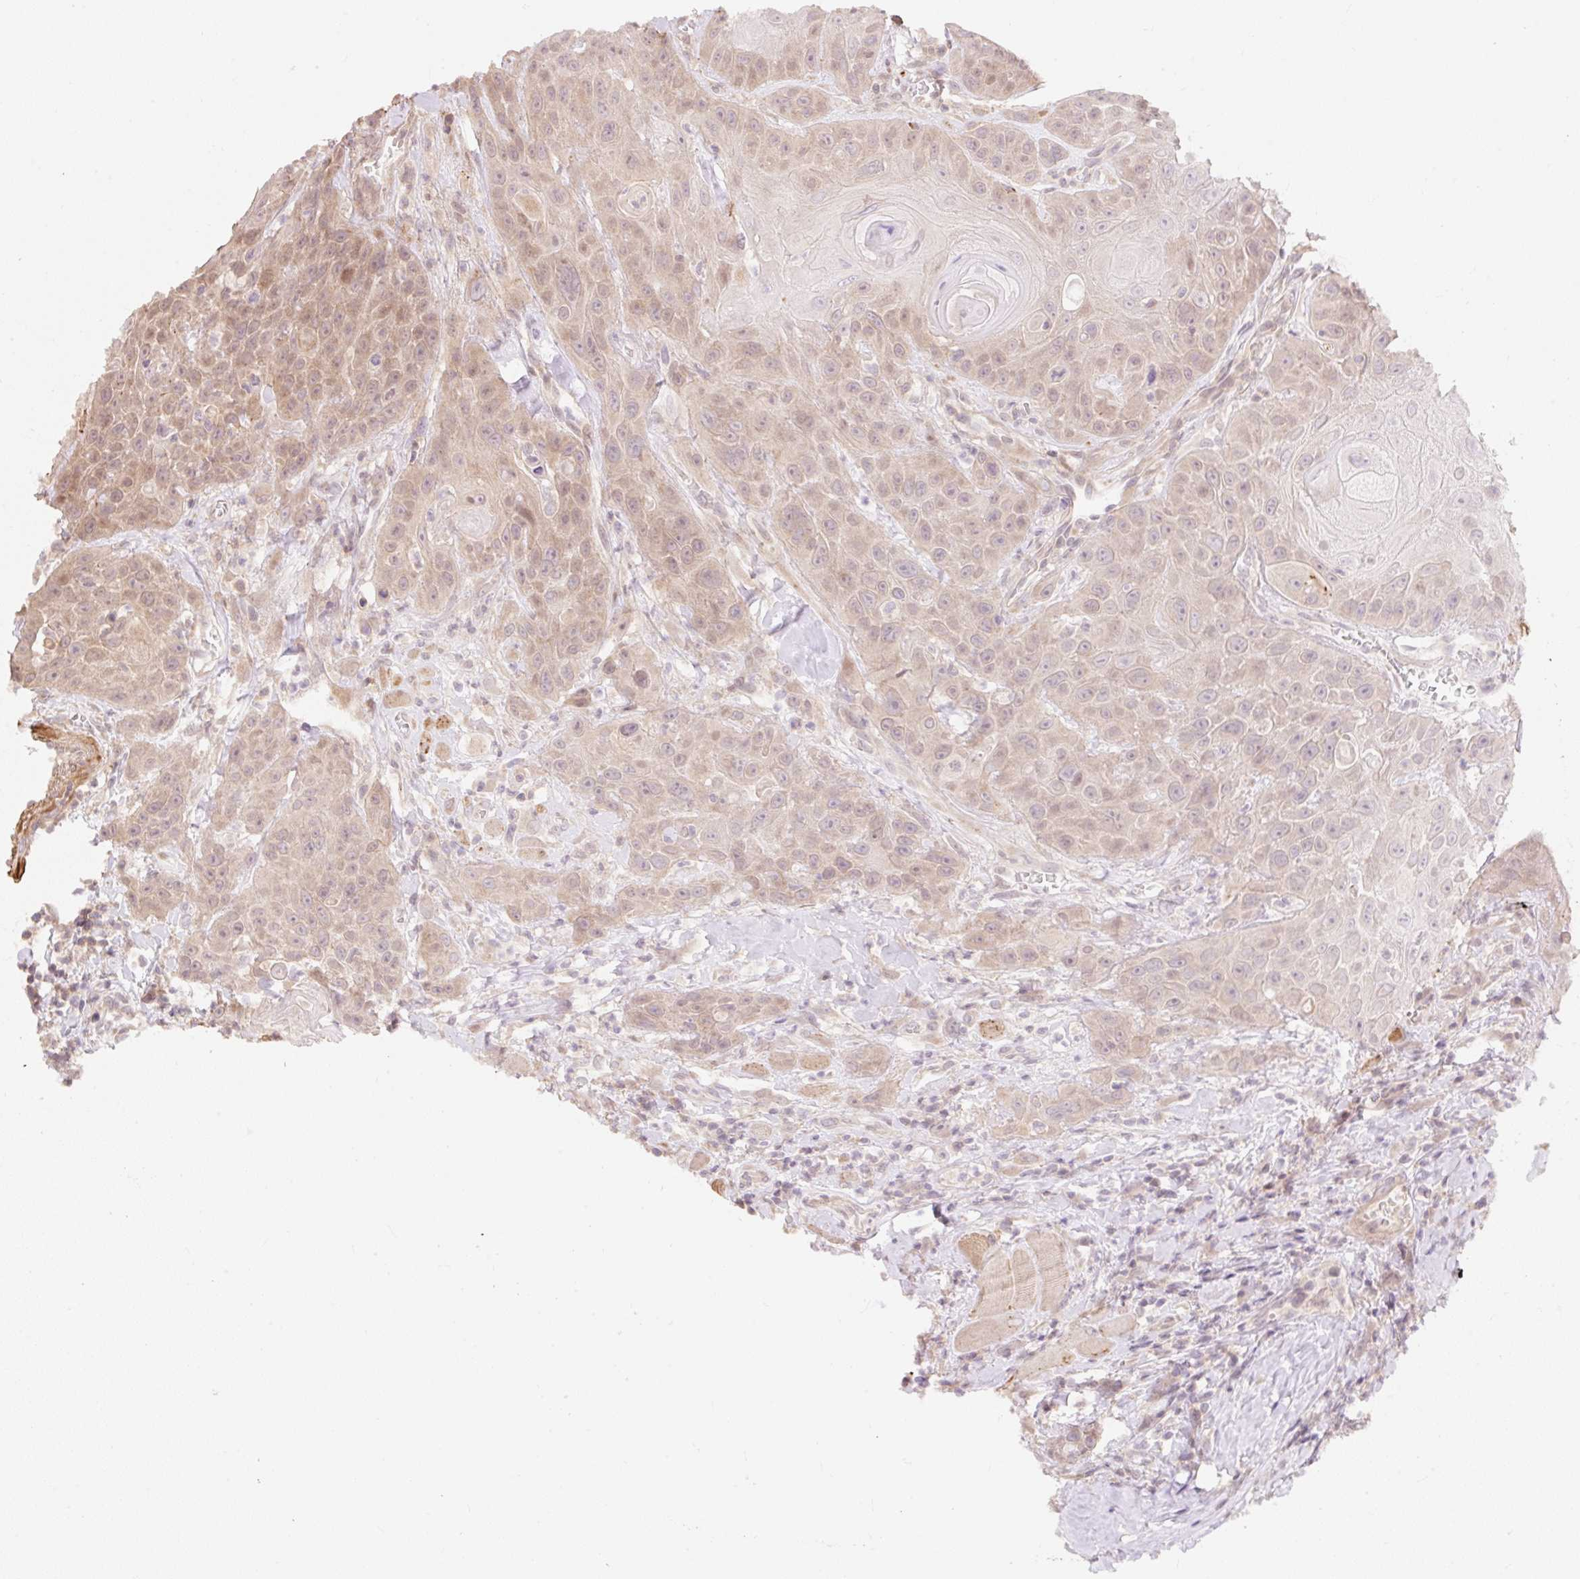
{"staining": {"intensity": "weak", "quantity": ">75%", "location": "cytoplasmic/membranous,nuclear"}, "tissue": "head and neck cancer", "cell_type": "Tumor cells", "image_type": "cancer", "snomed": [{"axis": "morphology", "description": "Squamous cell carcinoma, NOS"}, {"axis": "topography", "description": "Head-Neck"}], "caption": "Head and neck cancer stained for a protein (brown) displays weak cytoplasmic/membranous and nuclear positive staining in about >75% of tumor cells.", "gene": "EMC10", "patient": {"sex": "female", "age": 59}}